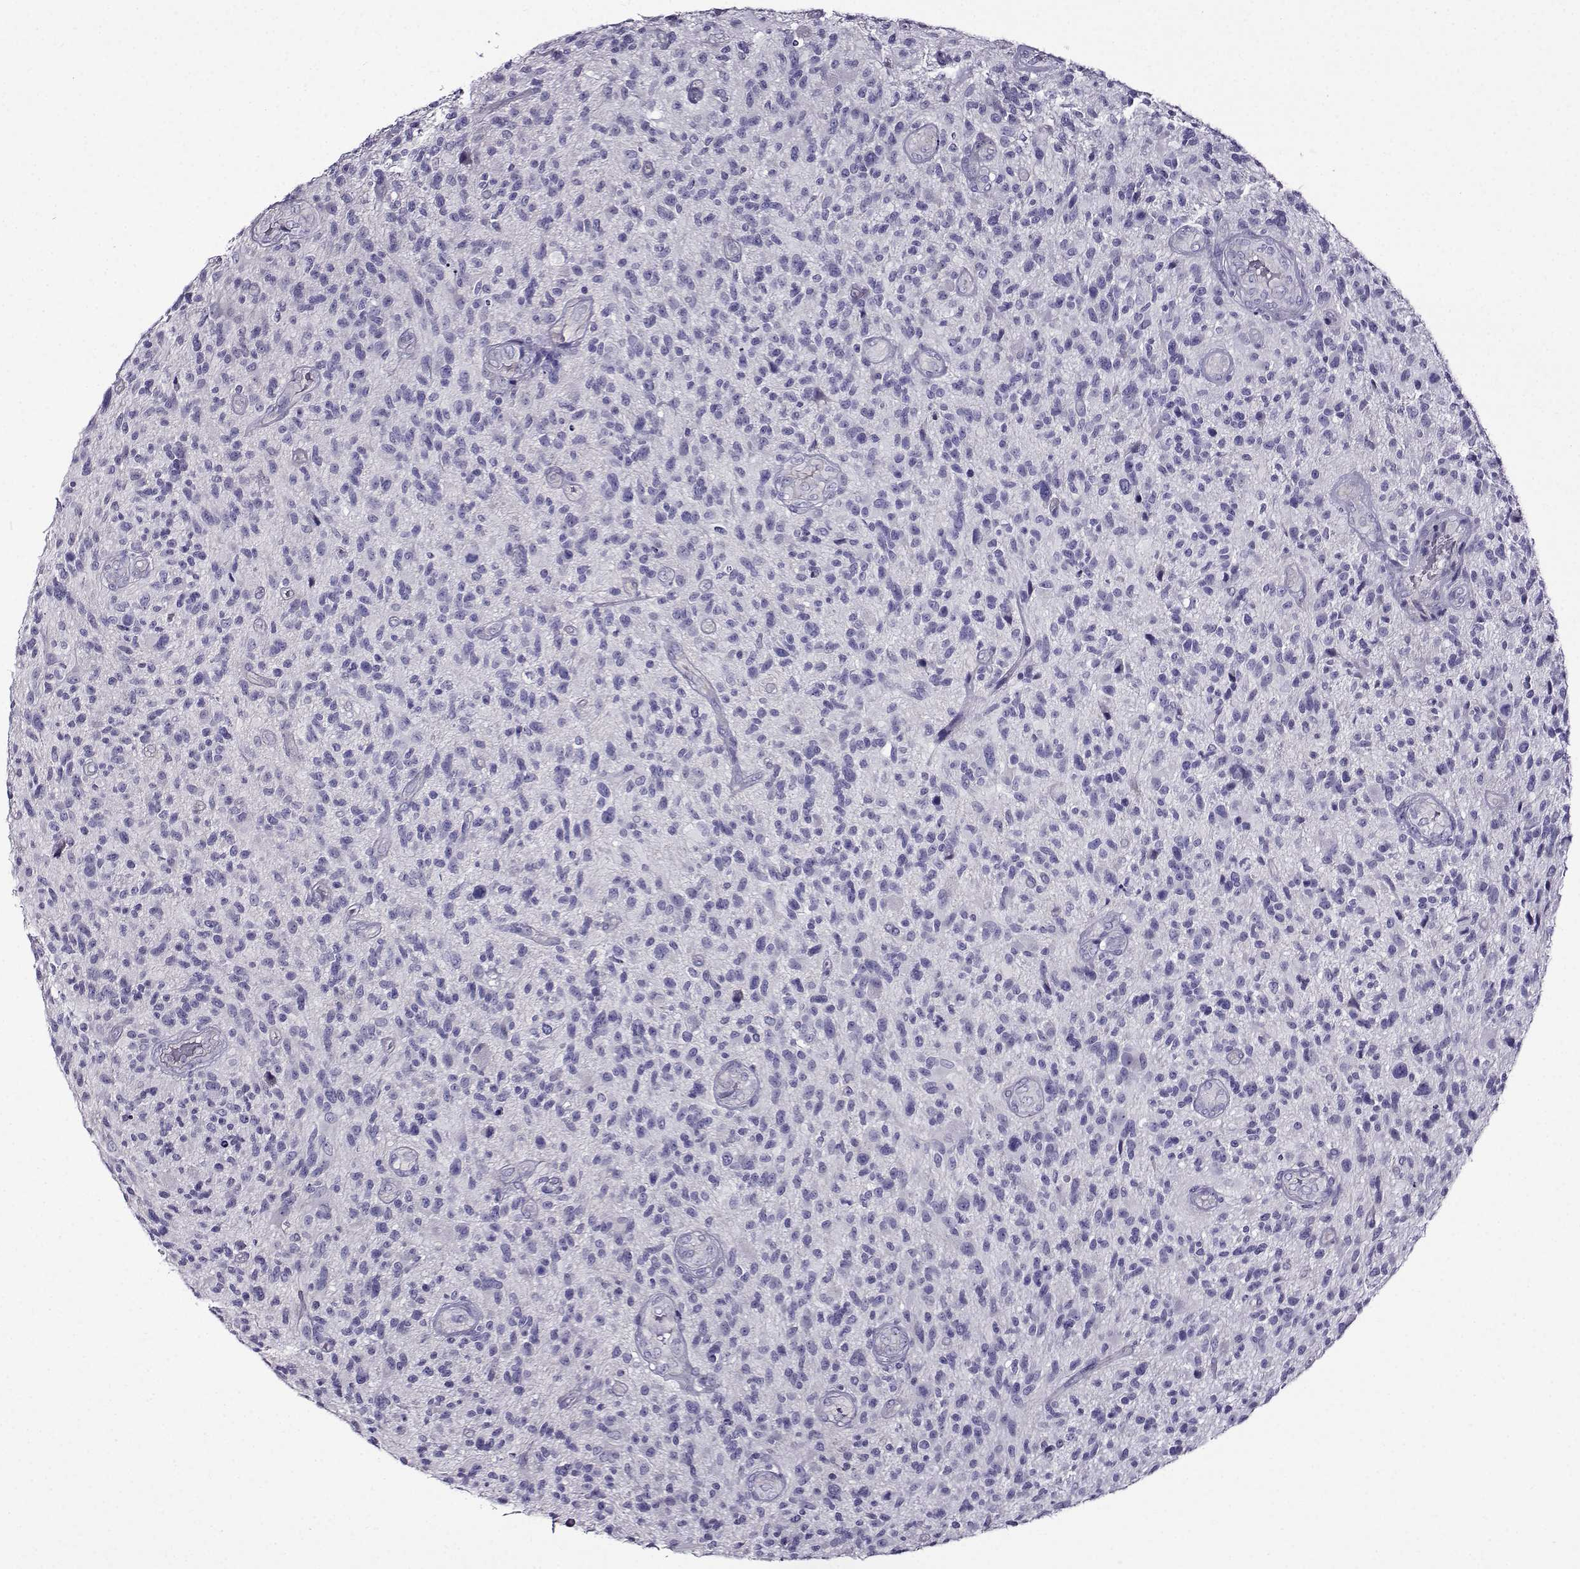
{"staining": {"intensity": "negative", "quantity": "none", "location": "none"}, "tissue": "glioma", "cell_type": "Tumor cells", "image_type": "cancer", "snomed": [{"axis": "morphology", "description": "Glioma, malignant, High grade"}, {"axis": "topography", "description": "Brain"}], "caption": "IHC image of malignant glioma (high-grade) stained for a protein (brown), which reveals no positivity in tumor cells. (Immunohistochemistry (ihc), brightfield microscopy, high magnification).", "gene": "TMEM266", "patient": {"sex": "male", "age": 47}}